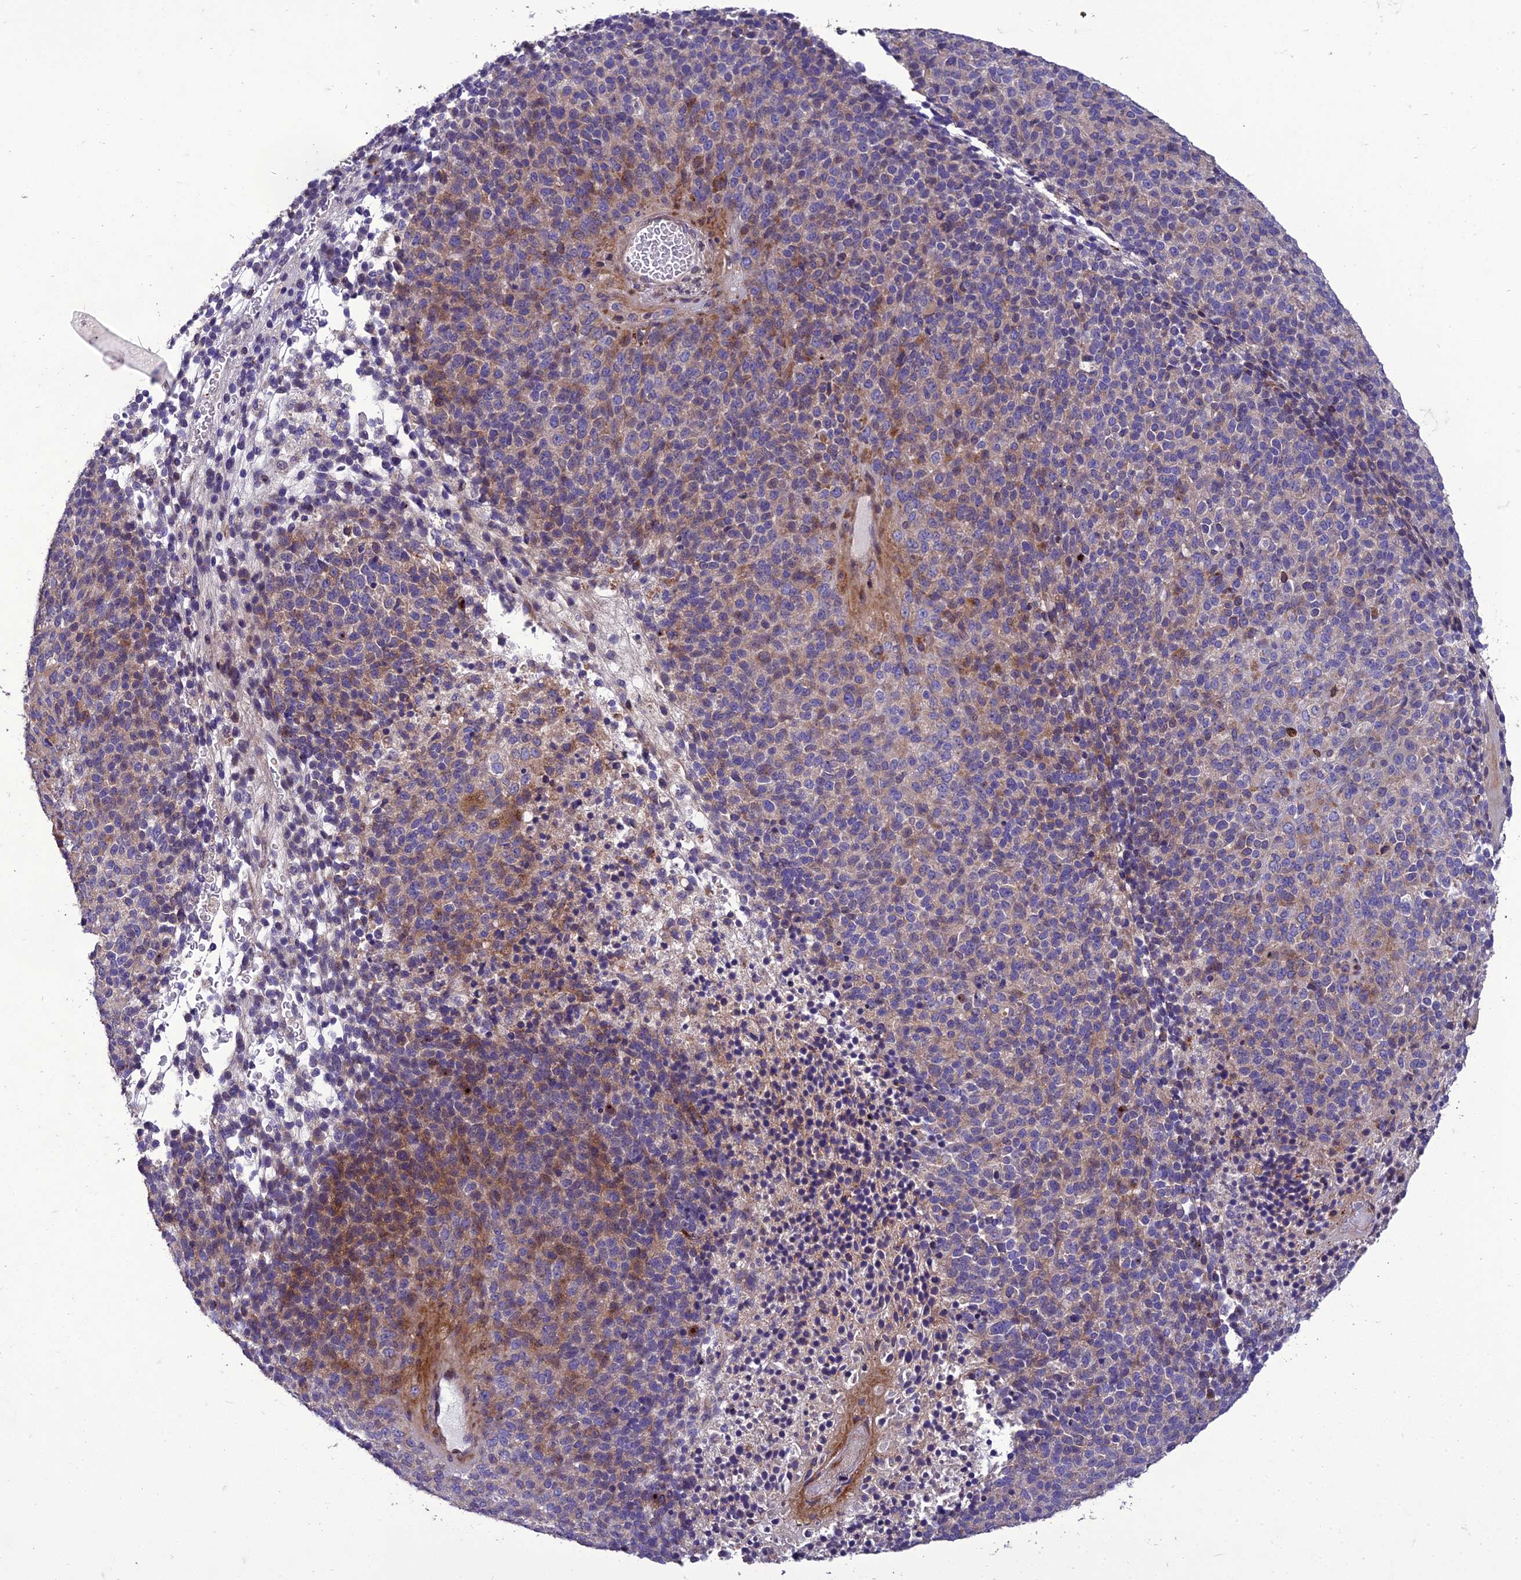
{"staining": {"intensity": "moderate", "quantity": "<25%", "location": "cytoplasmic/membranous"}, "tissue": "melanoma", "cell_type": "Tumor cells", "image_type": "cancer", "snomed": [{"axis": "morphology", "description": "Malignant melanoma, Metastatic site"}, {"axis": "topography", "description": "Brain"}], "caption": "Immunohistochemical staining of human malignant melanoma (metastatic site) displays moderate cytoplasmic/membranous protein positivity in about <25% of tumor cells.", "gene": "ADIPOR2", "patient": {"sex": "female", "age": 56}}